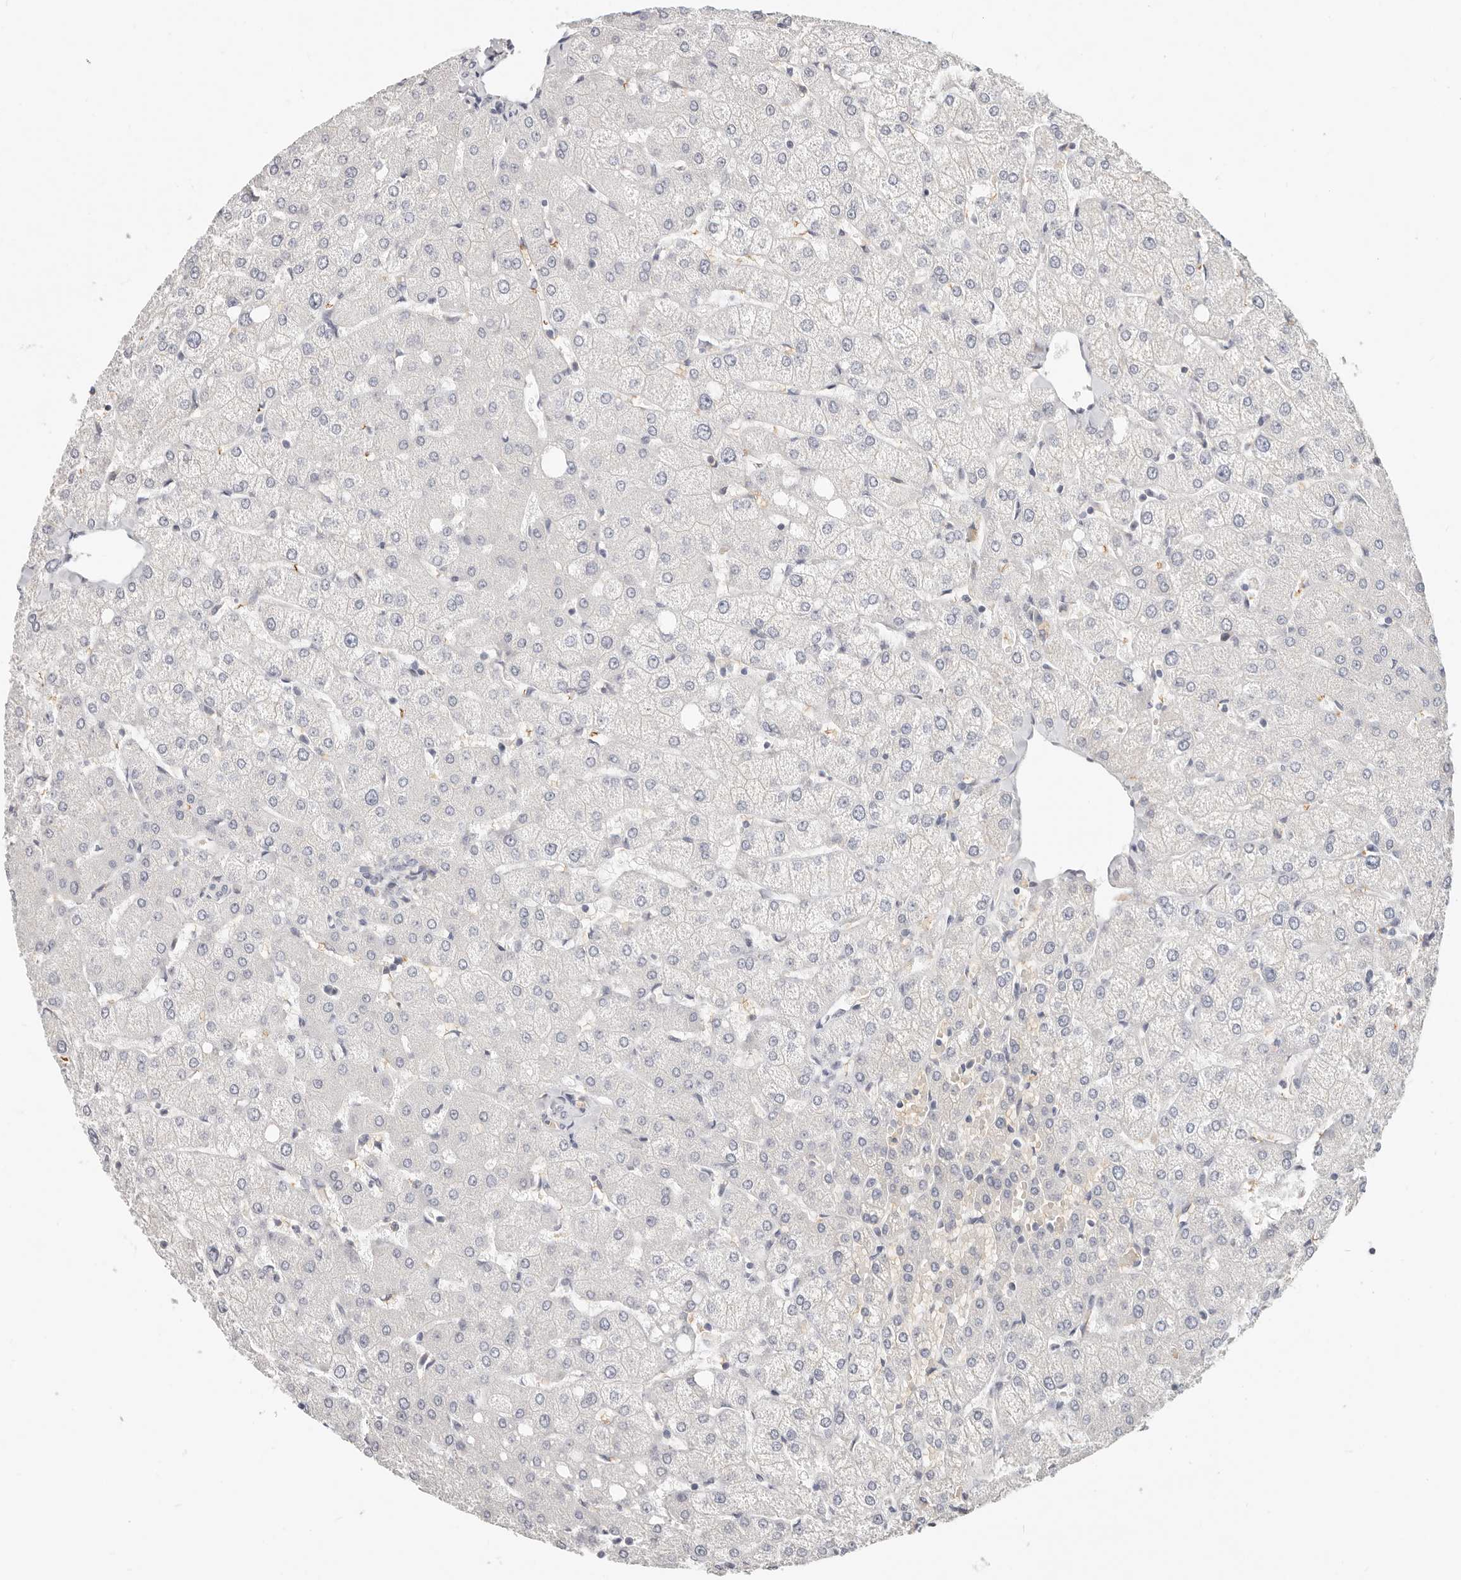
{"staining": {"intensity": "negative", "quantity": "none", "location": "none"}, "tissue": "liver", "cell_type": "Cholangiocytes", "image_type": "normal", "snomed": [{"axis": "morphology", "description": "Normal tissue, NOS"}, {"axis": "topography", "description": "Liver"}], "caption": "Immunohistochemistry photomicrograph of unremarkable liver: human liver stained with DAB displays no significant protein staining in cholangiocytes. (DAB (3,3'-diaminobenzidine) IHC, high magnification).", "gene": "TMEM63B", "patient": {"sex": "female", "age": 54}}